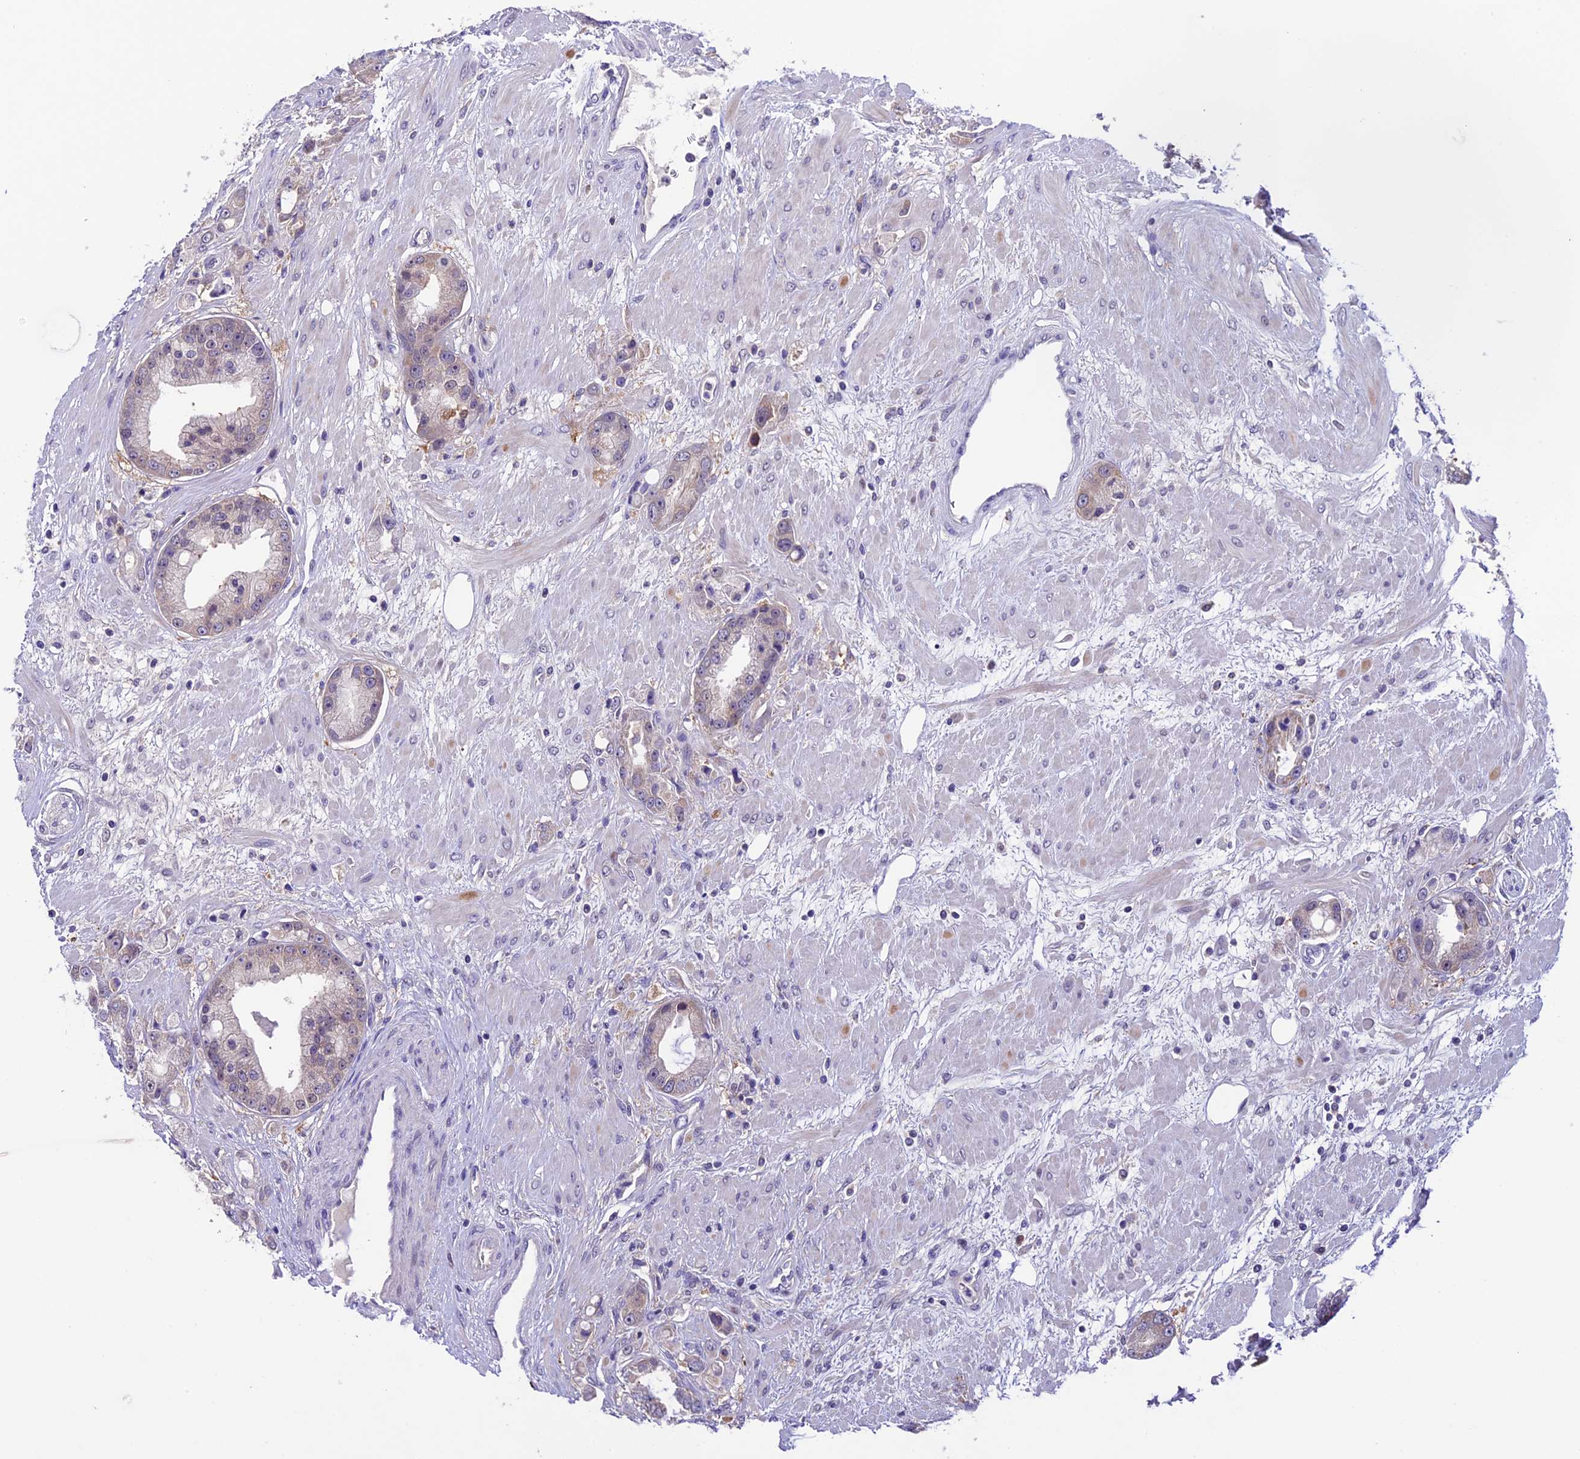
{"staining": {"intensity": "weak", "quantity": "<25%", "location": "cytoplasmic/membranous"}, "tissue": "prostate cancer", "cell_type": "Tumor cells", "image_type": "cancer", "snomed": [{"axis": "morphology", "description": "Adenocarcinoma, Low grade"}, {"axis": "topography", "description": "Prostate"}], "caption": "Prostate low-grade adenocarcinoma was stained to show a protein in brown. There is no significant positivity in tumor cells. (Brightfield microscopy of DAB immunohistochemistry (IHC) at high magnification).", "gene": "XKR7", "patient": {"sex": "male", "age": 67}}